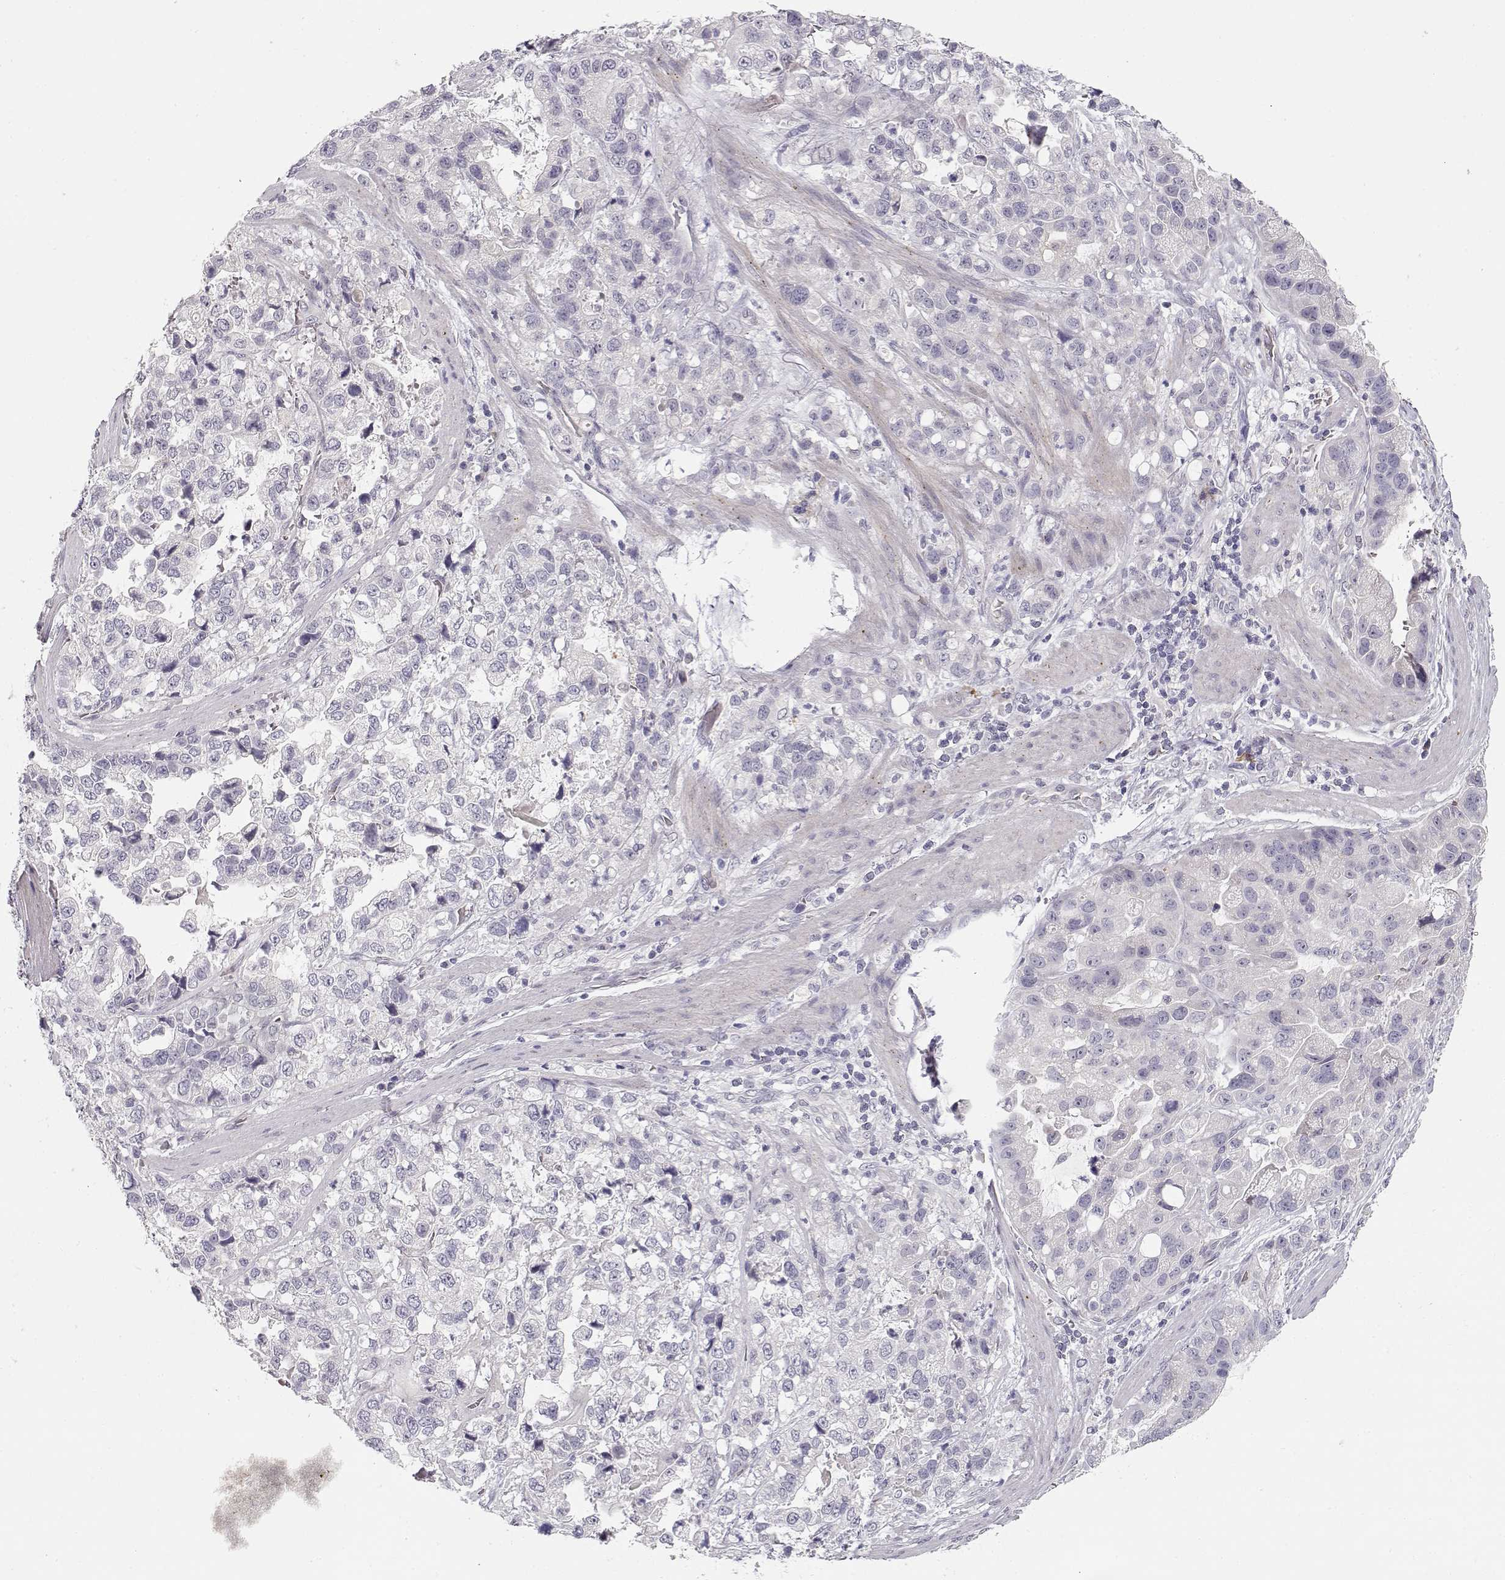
{"staining": {"intensity": "negative", "quantity": "none", "location": "none"}, "tissue": "stomach cancer", "cell_type": "Tumor cells", "image_type": "cancer", "snomed": [{"axis": "morphology", "description": "Adenocarcinoma, NOS"}, {"axis": "topography", "description": "Stomach"}], "caption": "Image shows no significant protein expression in tumor cells of adenocarcinoma (stomach).", "gene": "TTC26", "patient": {"sex": "male", "age": 59}}